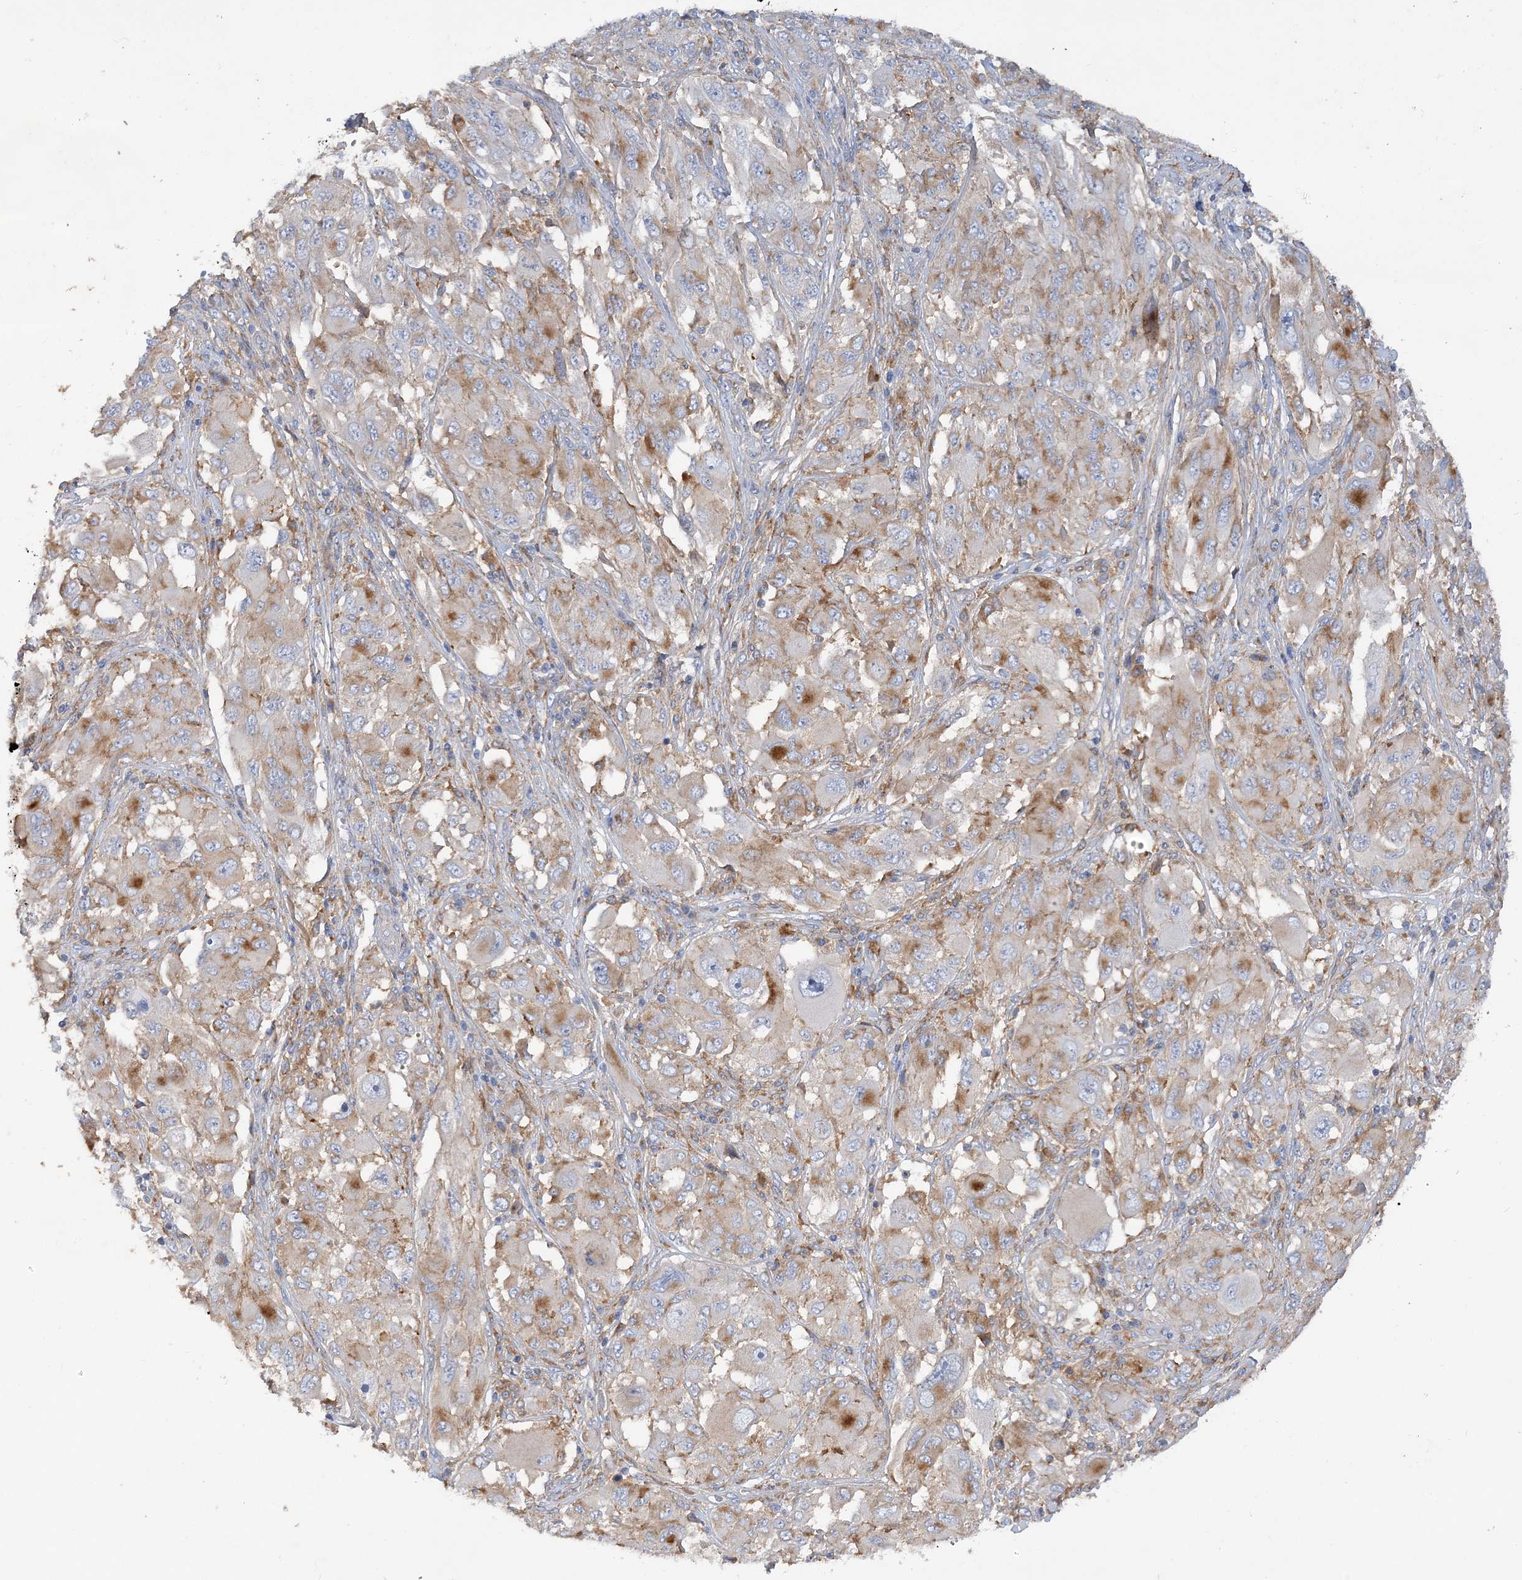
{"staining": {"intensity": "weak", "quantity": ">75%", "location": "cytoplasmic/membranous"}, "tissue": "melanoma", "cell_type": "Tumor cells", "image_type": "cancer", "snomed": [{"axis": "morphology", "description": "Malignant melanoma, NOS"}, {"axis": "topography", "description": "Skin"}], "caption": "The histopathology image demonstrates staining of malignant melanoma, revealing weak cytoplasmic/membranous protein staining (brown color) within tumor cells.", "gene": "GRINA", "patient": {"sex": "female", "age": 91}}